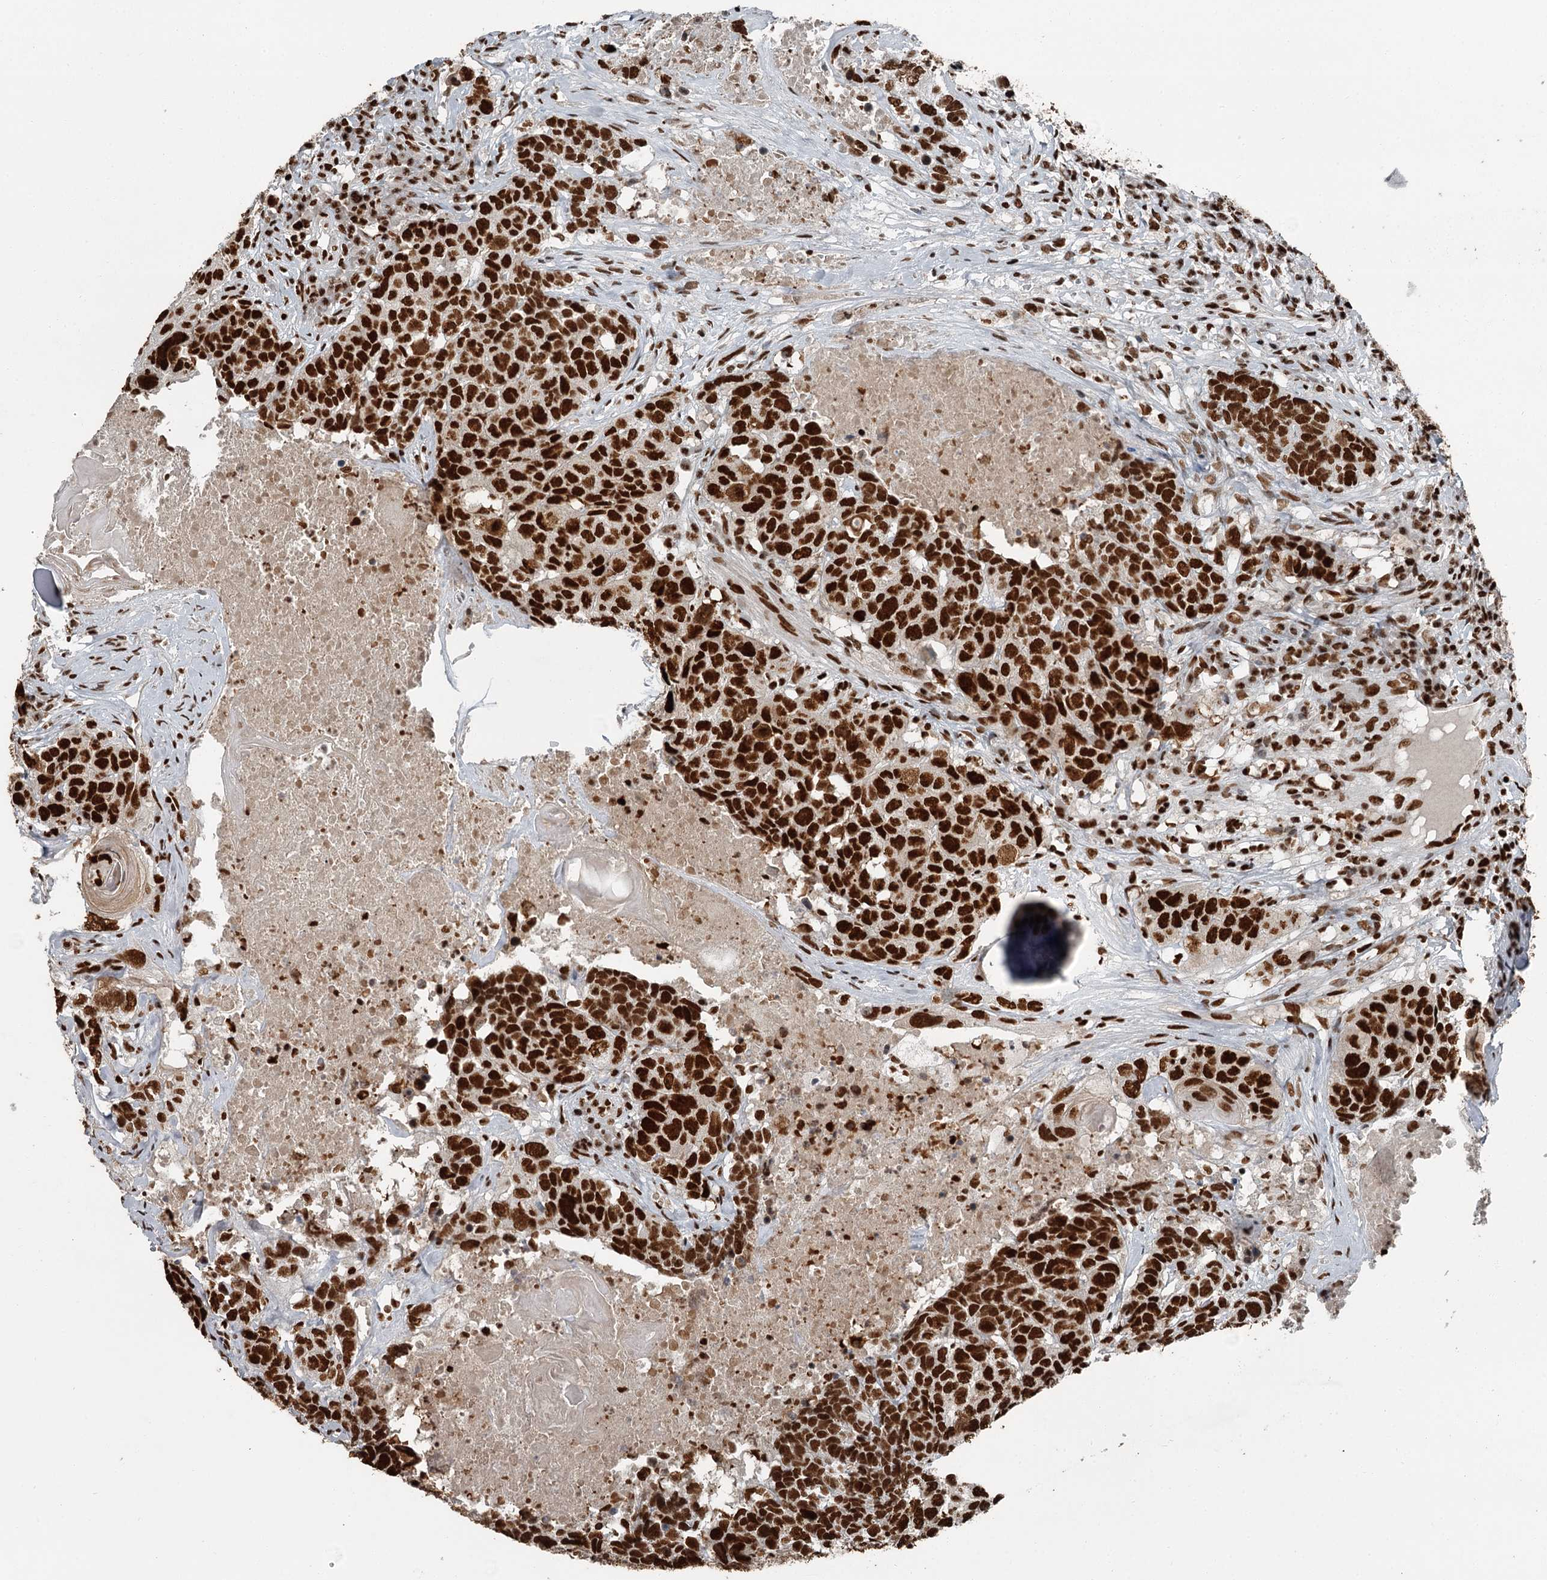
{"staining": {"intensity": "strong", "quantity": ">75%", "location": "nuclear"}, "tissue": "head and neck cancer", "cell_type": "Tumor cells", "image_type": "cancer", "snomed": [{"axis": "morphology", "description": "Squamous cell carcinoma, NOS"}, {"axis": "topography", "description": "Head-Neck"}], "caption": "Human head and neck cancer (squamous cell carcinoma) stained with a brown dye displays strong nuclear positive staining in approximately >75% of tumor cells.", "gene": "RBBP7", "patient": {"sex": "male", "age": 66}}